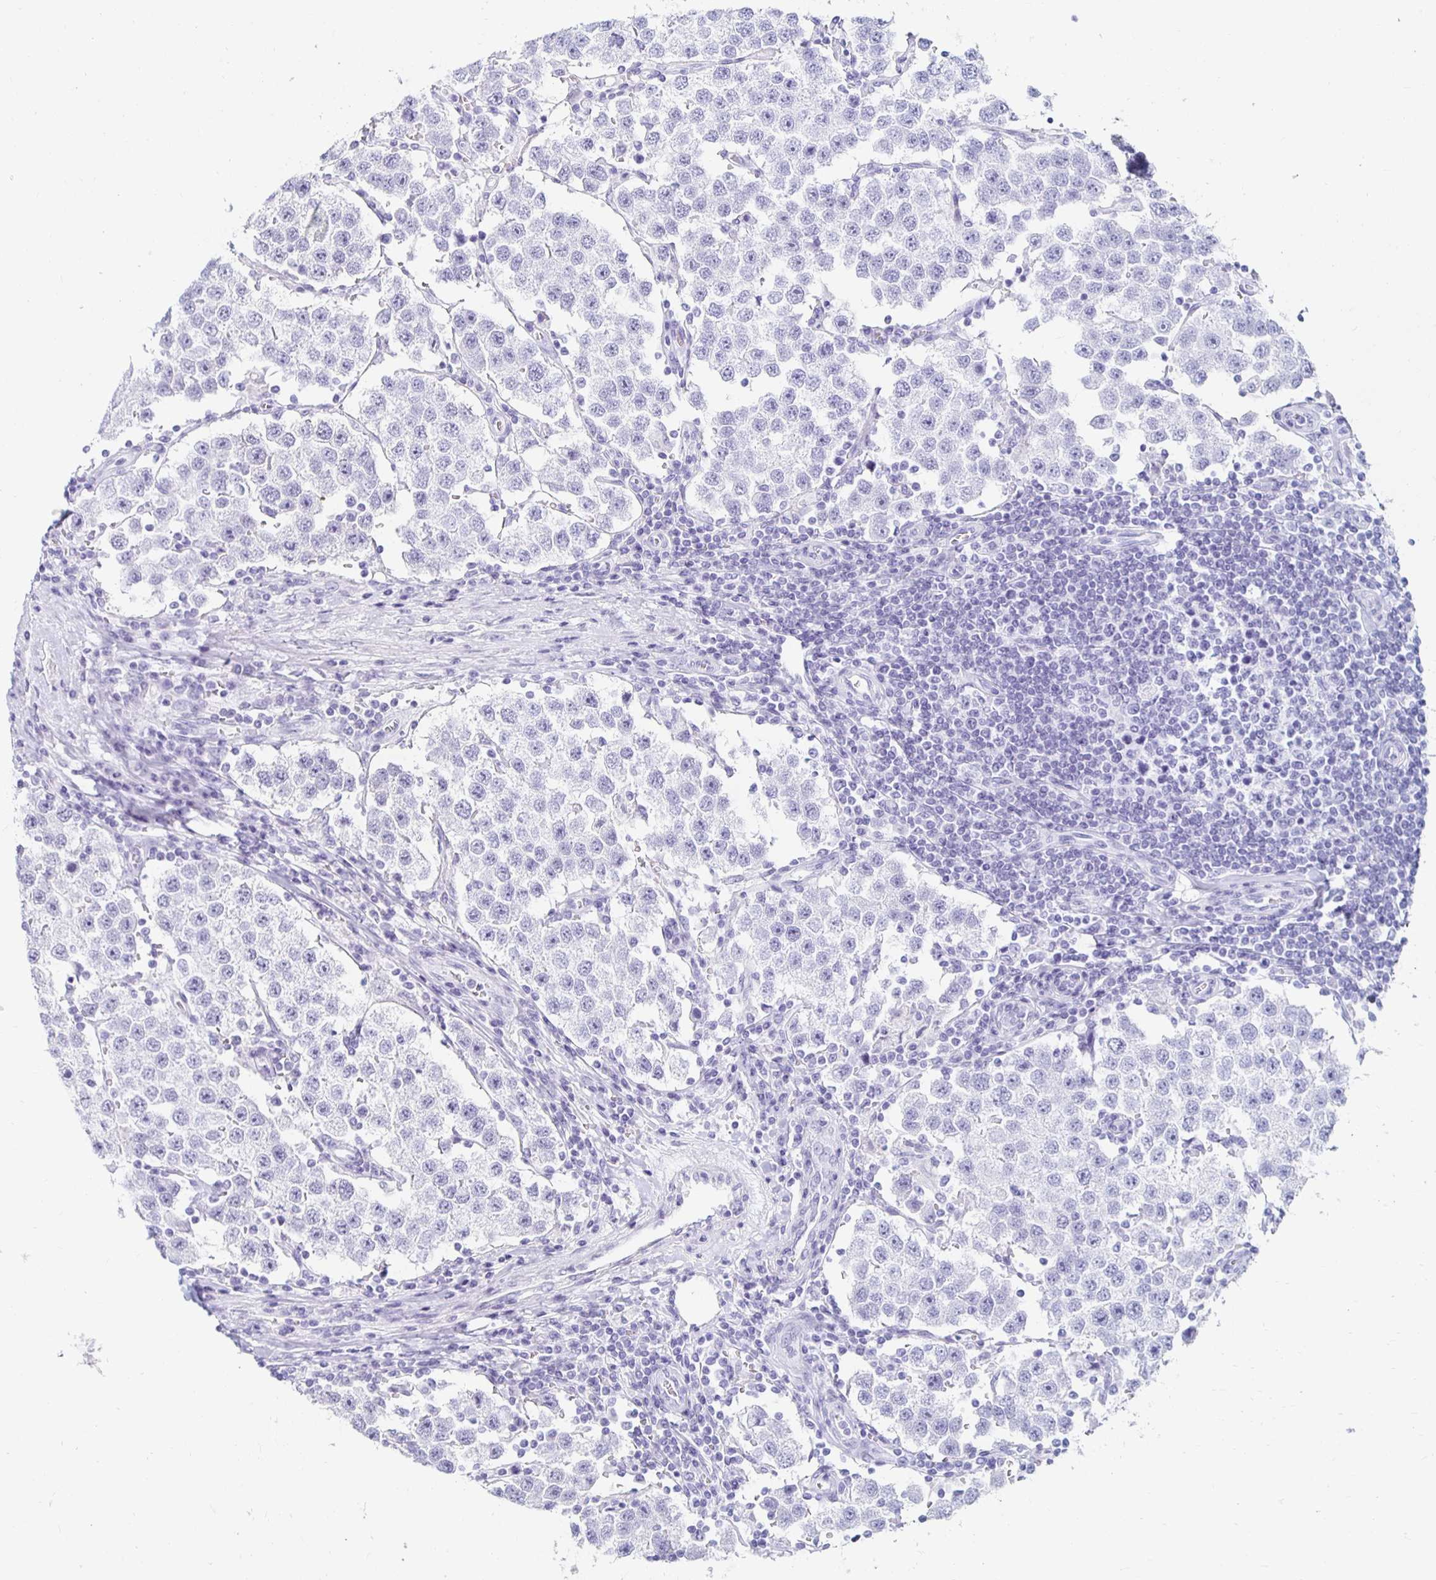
{"staining": {"intensity": "negative", "quantity": "none", "location": "none"}, "tissue": "testis cancer", "cell_type": "Tumor cells", "image_type": "cancer", "snomed": [{"axis": "morphology", "description": "Seminoma, NOS"}, {"axis": "topography", "description": "Testis"}], "caption": "Immunohistochemistry photomicrograph of neoplastic tissue: testis cancer (seminoma) stained with DAB demonstrates no significant protein positivity in tumor cells. (DAB (3,3'-diaminobenzidine) immunohistochemistry (IHC) visualized using brightfield microscopy, high magnification).", "gene": "KCNQ2", "patient": {"sex": "male", "age": 37}}